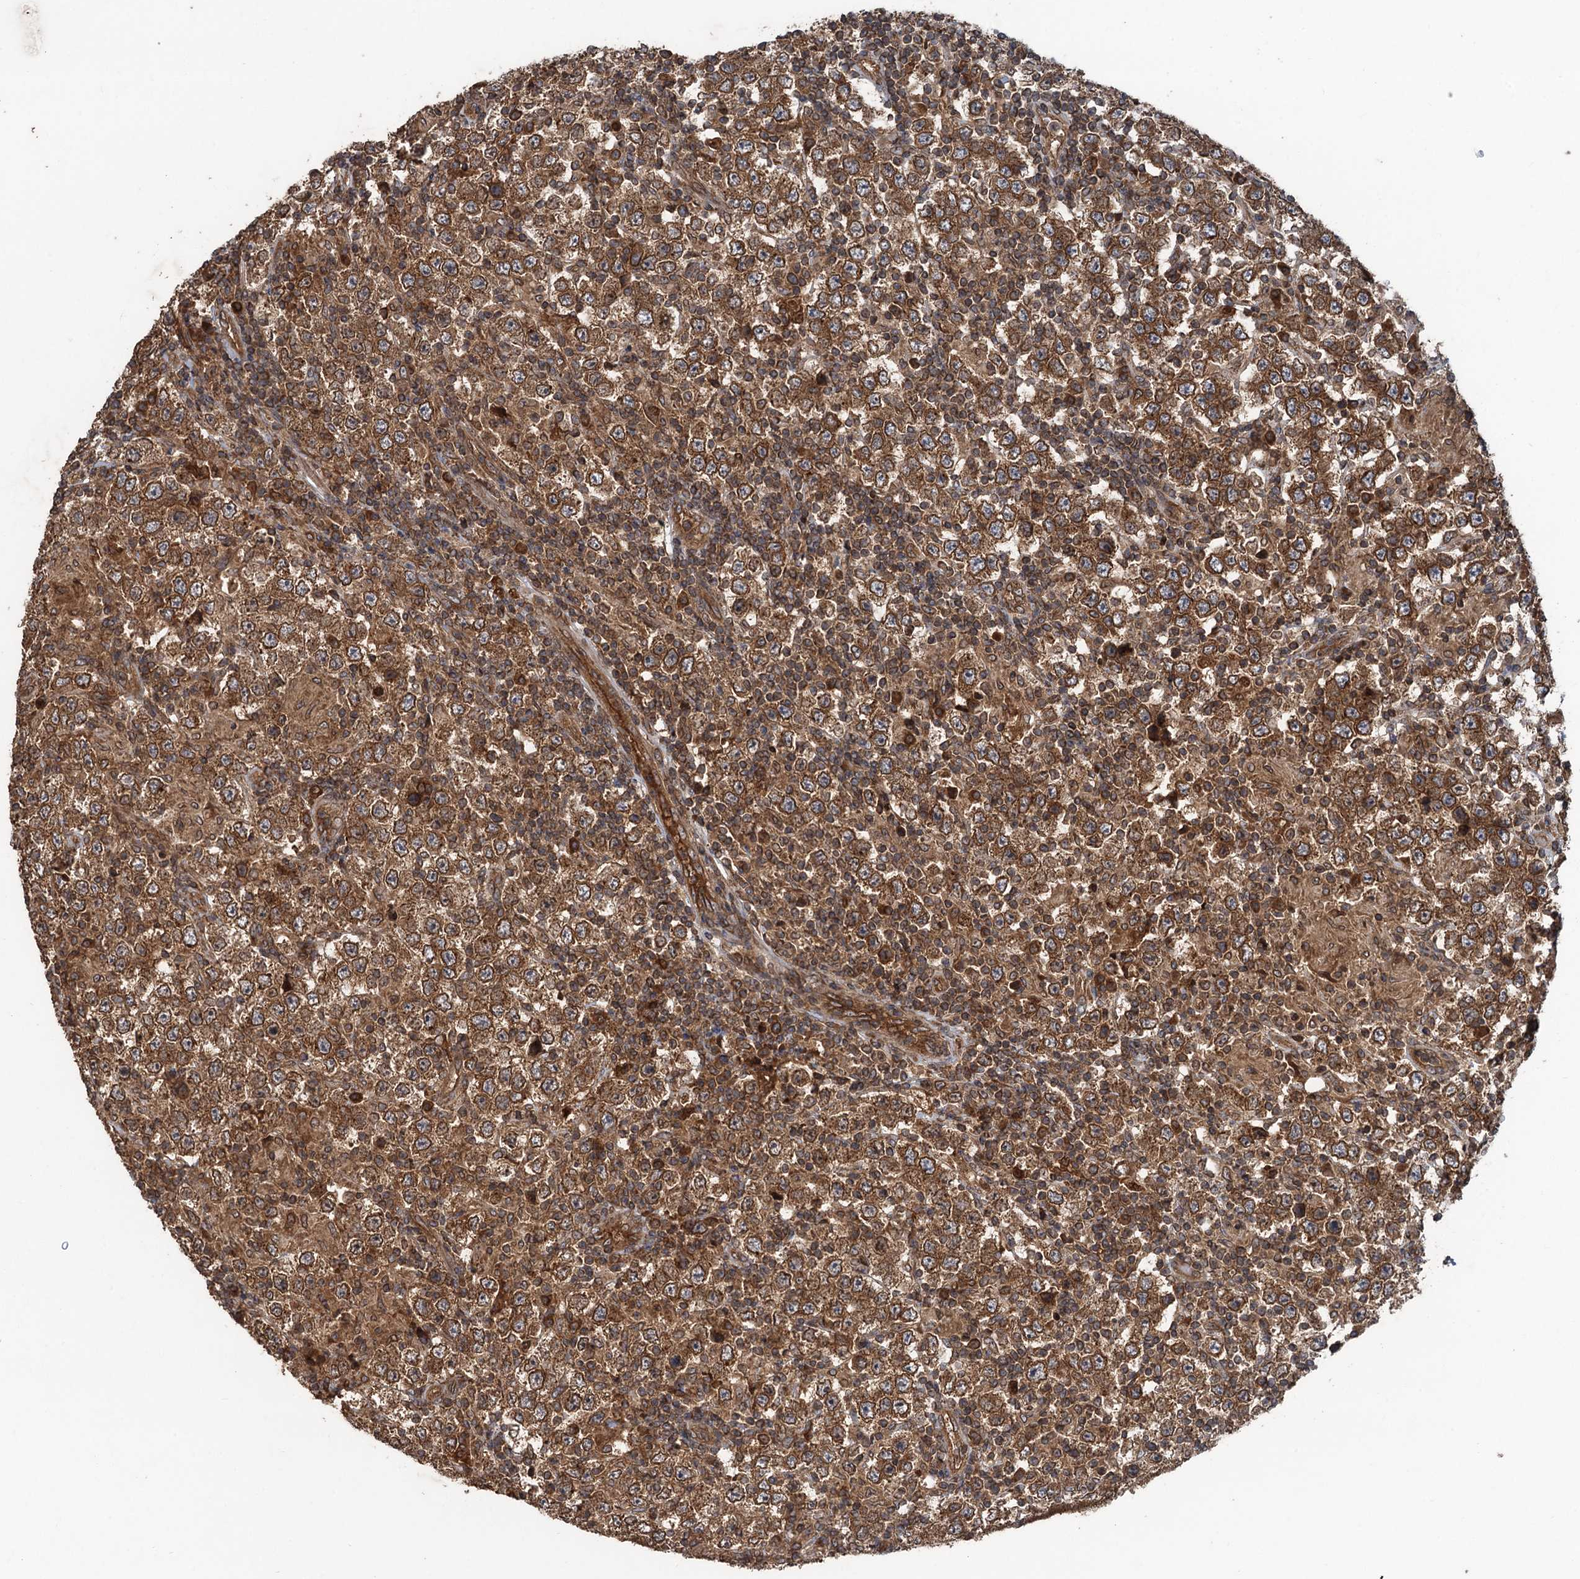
{"staining": {"intensity": "moderate", "quantity": ">75%", "location": "cytoplasmic/membranous"}, "tissue": "testis cancer", "cell_type": "Tumor cells", "image_type": "cancer", "snomed": [{"axis": "morphology", "description": "Normal tissue, NOS"}, {"axis": "morphology", "description": "Urothelial carcinoma, High grade"}, {"axis": "morphology", "description": "Seminoma, NOS"}, {"axis": "morphology", "description": "Carcinoma, Embryonal, NOS"}, {"axis": "topography", "description": "Urinary bladder"}, {"axis": "topography", "description": "Testis"}], "caption": "Immunohistochemistry (IHC) staining of testis cancer (embryonal carcinoma), which shows medium levels of moderate cytoplasmic/membranous staining in approximately >75% of tumor cells indicating moderate cytoplasmic/membranous protein staining. The staining was performed using DAB (3,3'-diaminobenzidine) (brown) for protein detection and nuclei were counterstained in hematoxylin (blue).", "gene": "GLE1", "patient": {"sex": "male", "age": 41}}